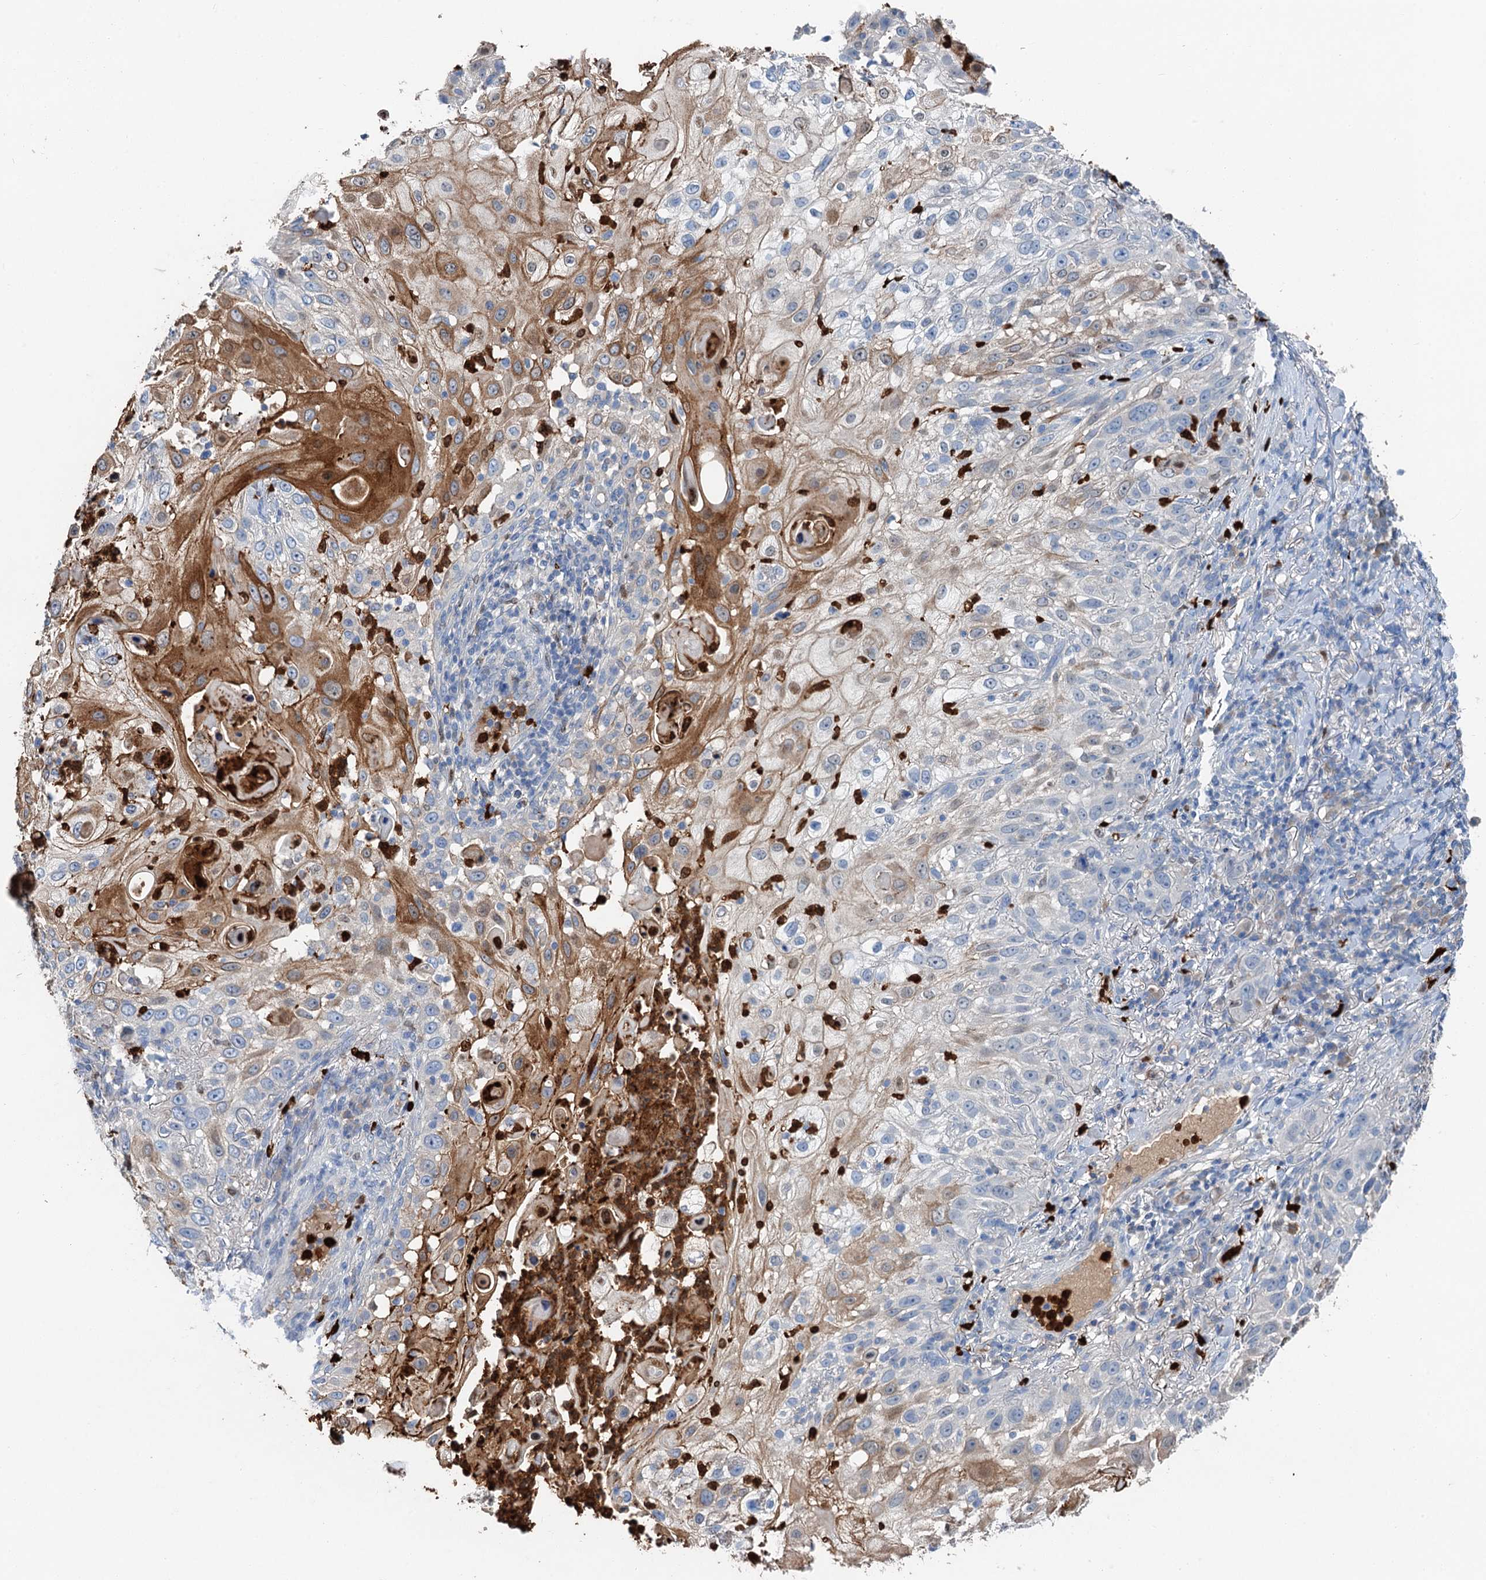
{"staining": {"intensity": "moderate", "quantity": "<25%", "location": "cytoplasmic/membranous"}, "tissue": "skin cancer", "cell_type": "Tumor cells", "image_type": "cancer", "snomed": [{"axis": "morphology", "description": "Squamous cell carcinoma, NOS"}, {"axis": "topography", "description": "Skin"}], "caption": "IHC staining of skin cancer, which exhibits low levels of moderate cytoplasmic/membranous positivity in approximately <25% of tumor cells indicating moderate cytoplasmic/membranous protein expression. The staining was performed using DAB (brown) for protein detection and nuclei were counterstained in hematoxylin (blue).", "gene": "OTOA", "patient": {"sex": "female", "age": 44}}